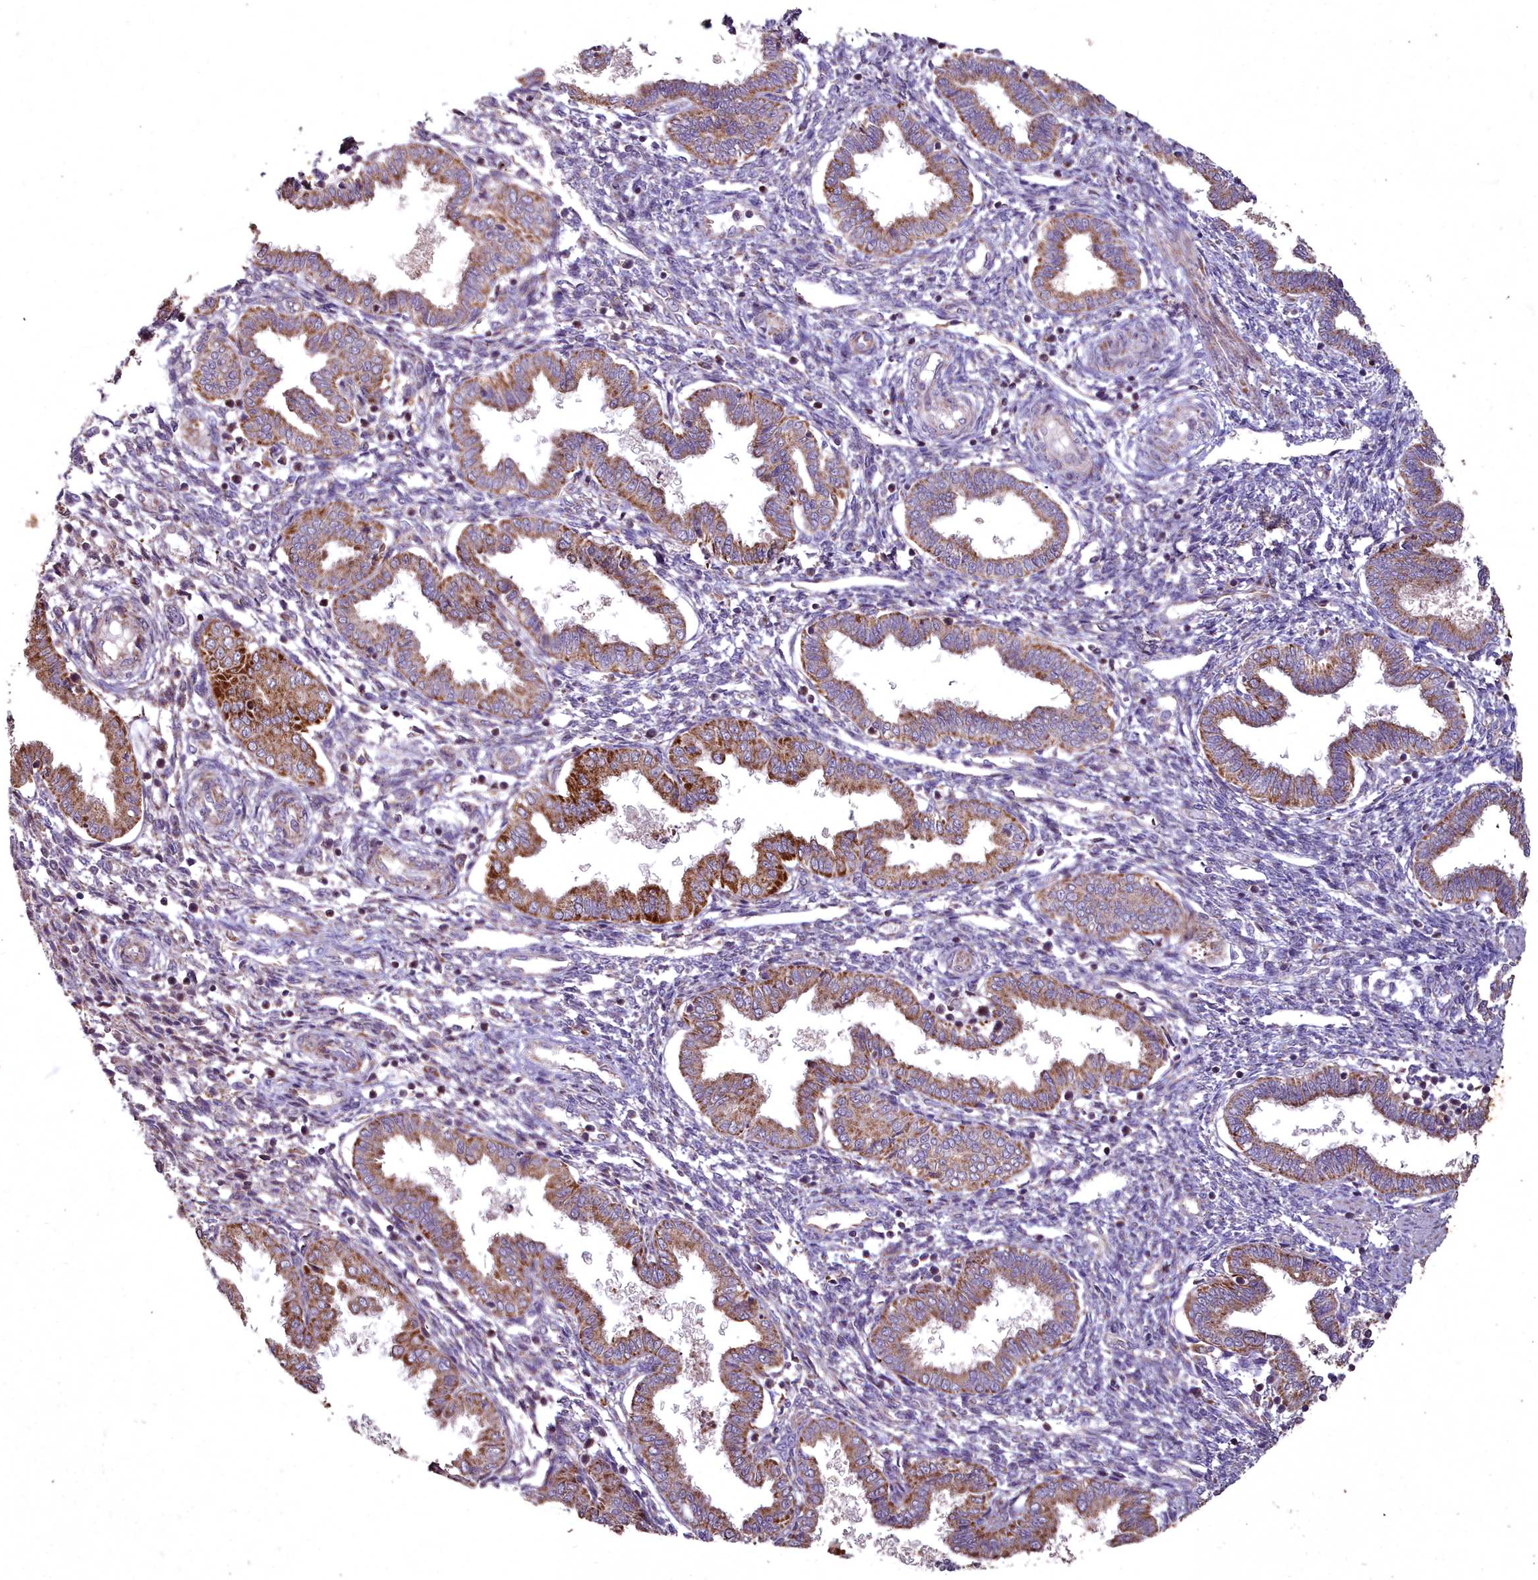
{"staining": {"intensity": "weak", "quantity": "25%-75%", "location": "cytoplasmic/membranous"}, "tissue": "endometrium", "cell_type": "Cells in endometrial stroma", "image_type": "normal", "snomed": [{"axis": "morphology", "description": "Normal tissue, NOS"}, {"axis": "topography", "description": "Endometrium"}], "caption": "Cells in endometrial stroma reveal low levels of weak cytoplasmic/membranous staining in about 25%-75% of cells in unremarkable endometrium.", "gene": "COX11", "patient": {"sex": "female", "age": 33}}